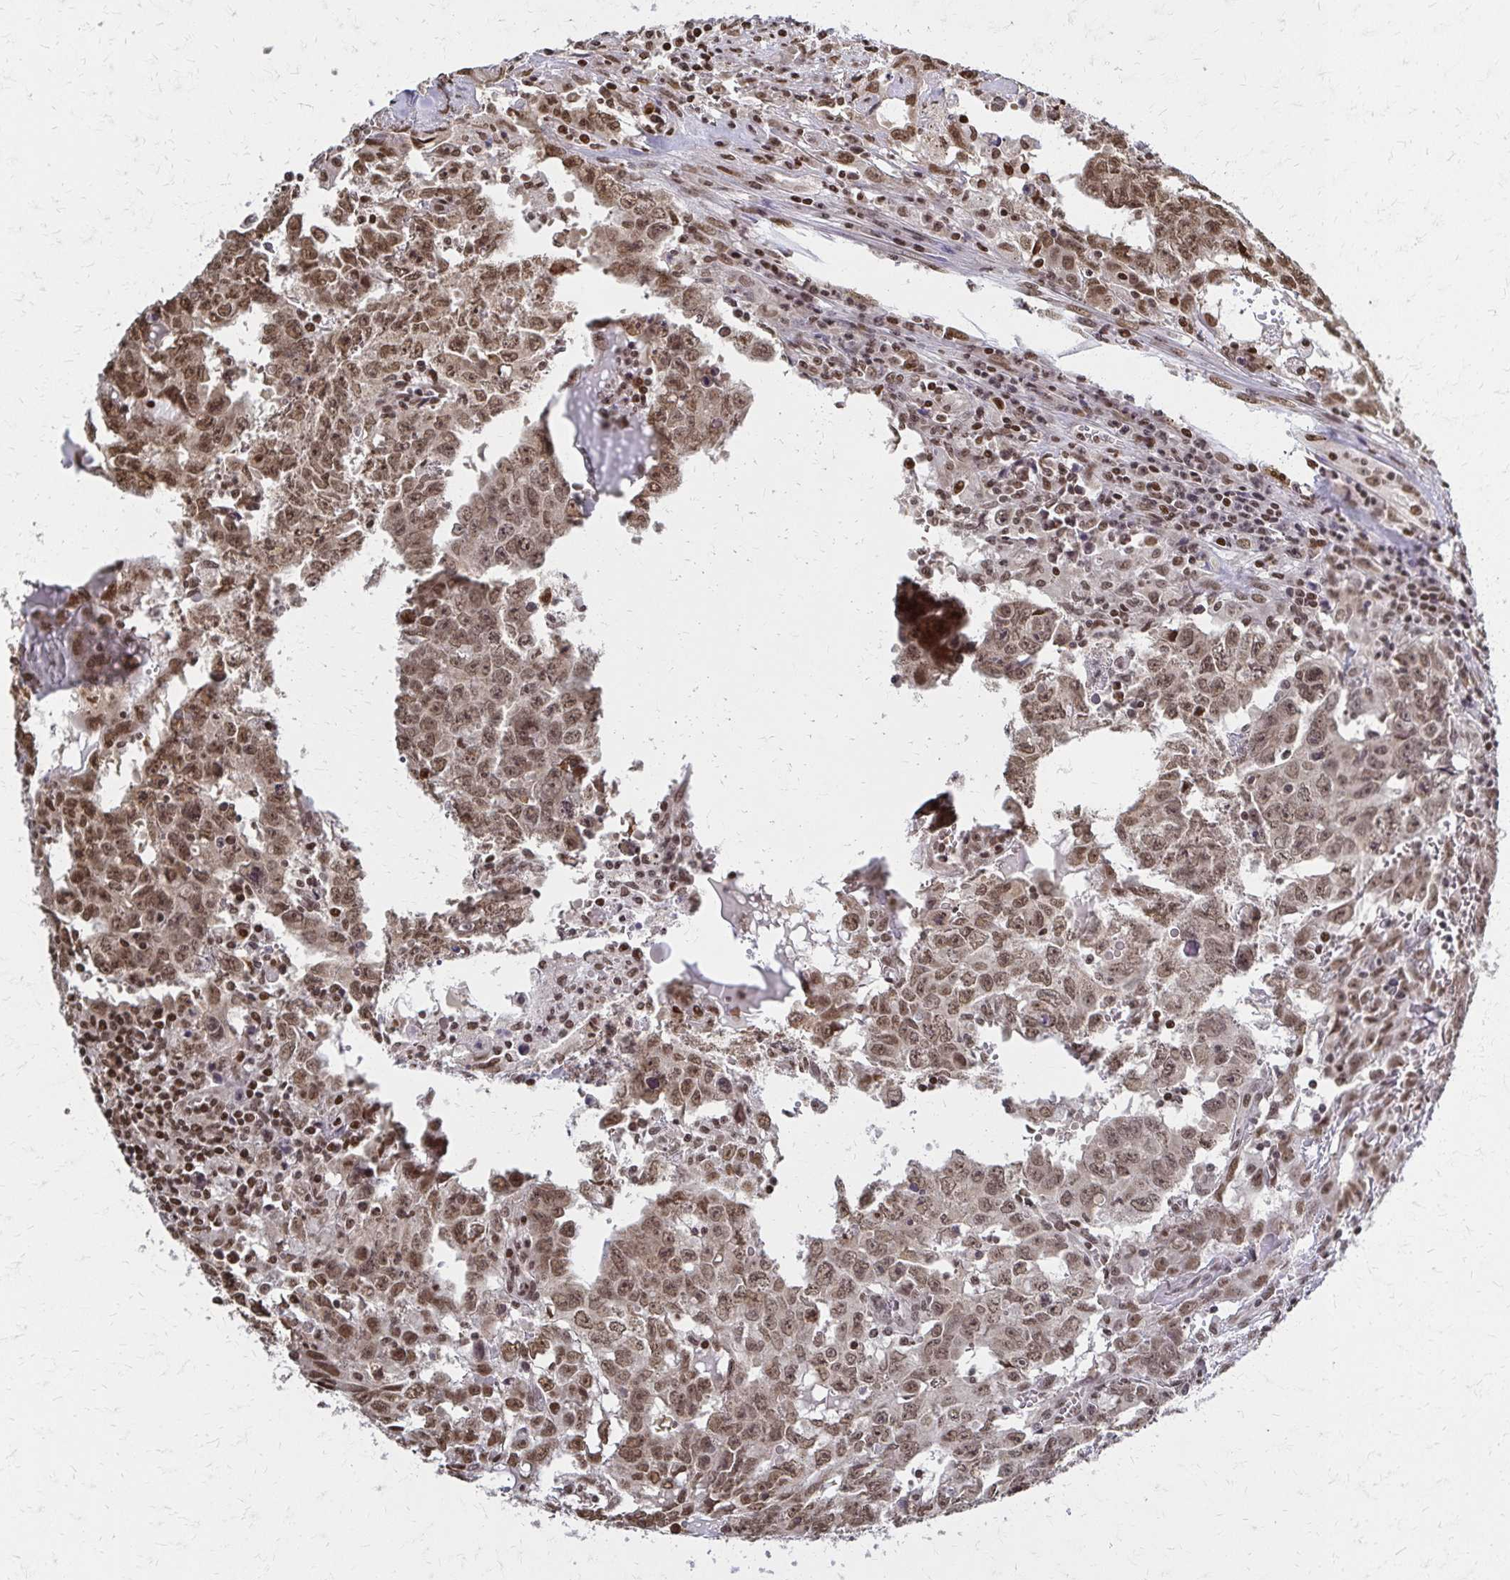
{"staining": {"intensity": "moderate", "quantity": ">75%", "location": "nuclear"}, "tissue": "testis cancer", "cell_type": "Tumor cells", "image_type": "cancer", "snomed": [{"axis": "morphology", "description": "Carcinoma, Embryonal, NOS"}, {"axis": "topography", "description": "Testis"}], "caption": "Moderate nuclear protein staining is identified in approximately >75% of tumor cells in testis cancer (embryonal carcinoma).", "gene": "HOXA9", "patient": {"sex": "male", "age": 22}}